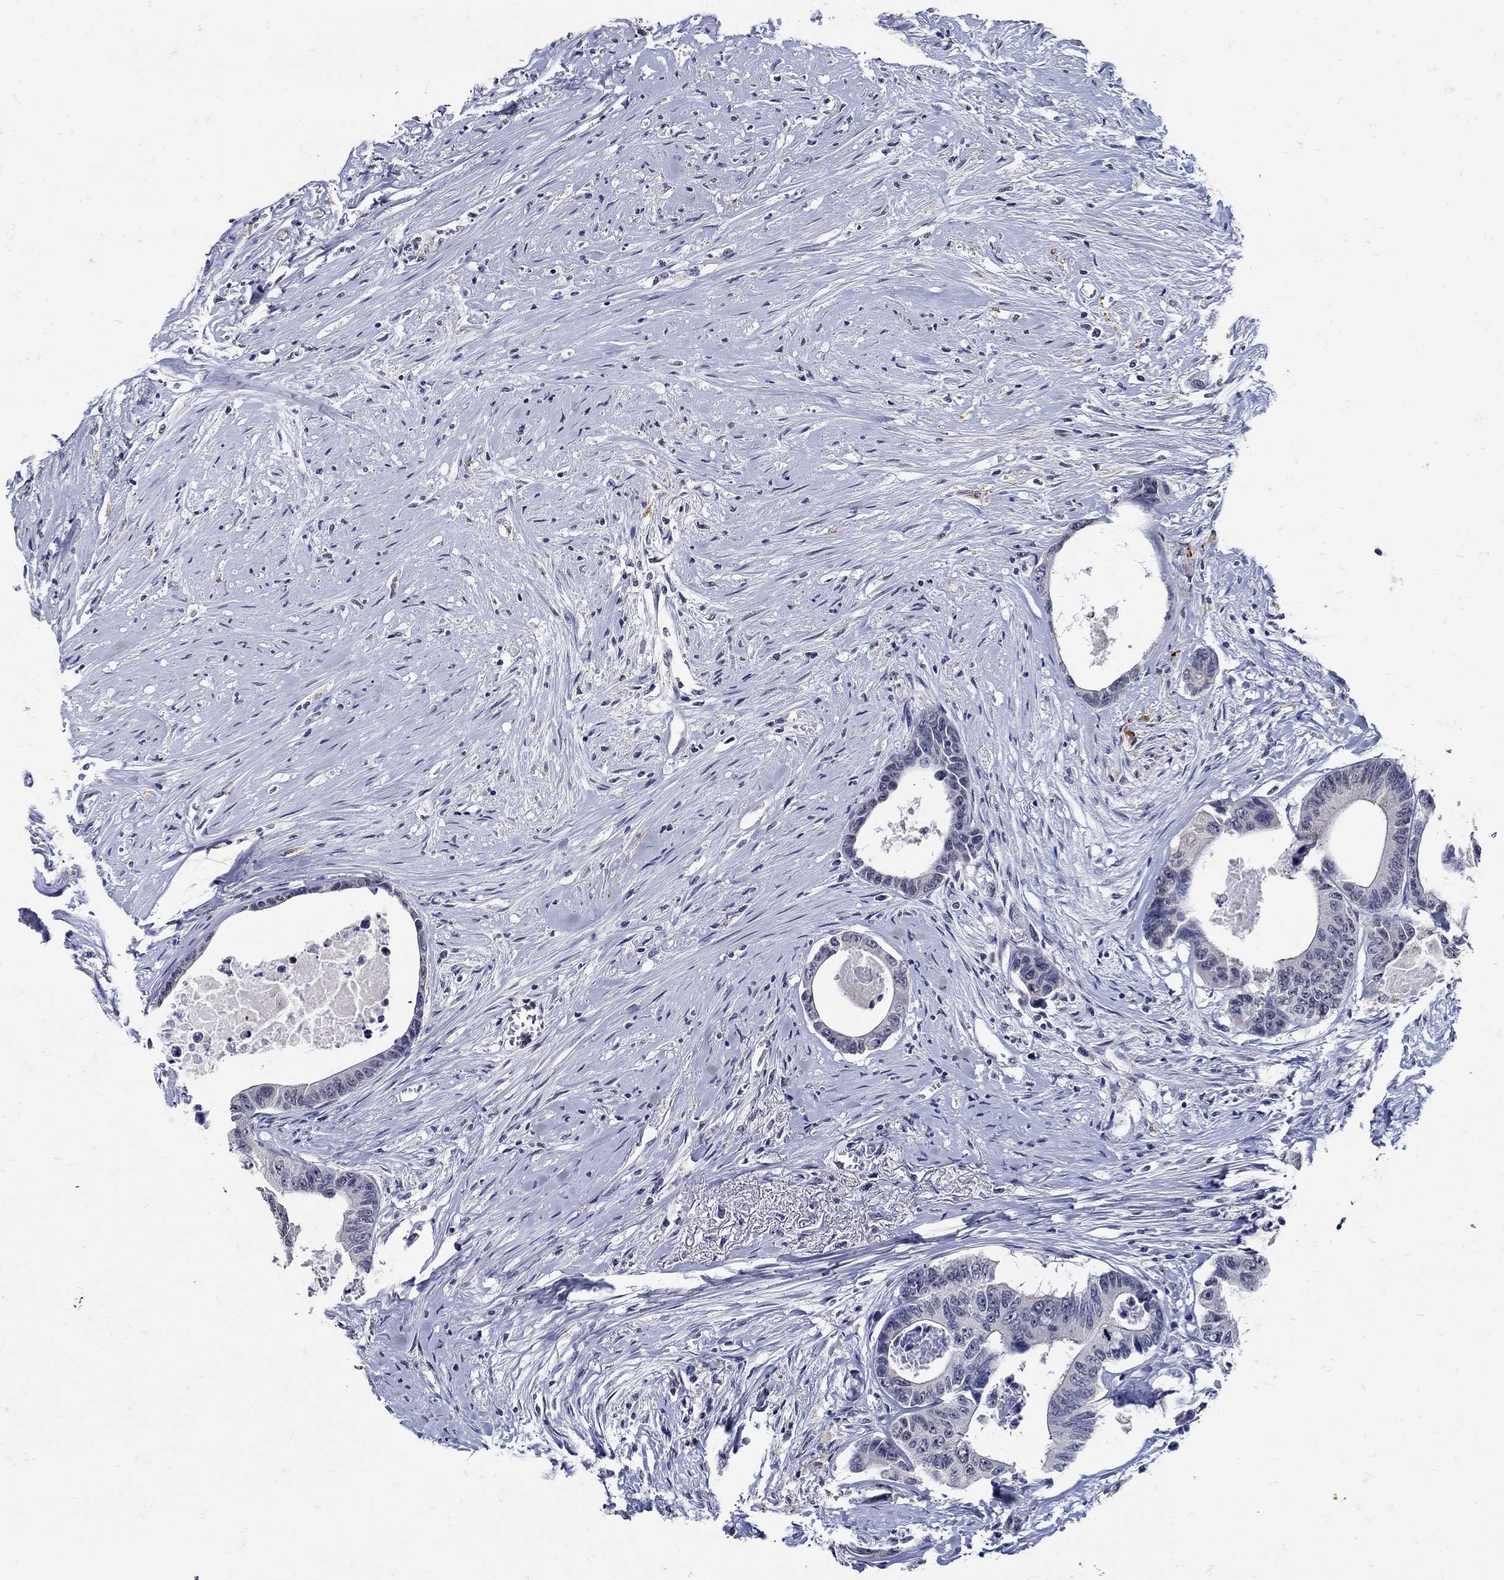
{"staining": {"intensity": "negative", "quantity": "none", "location": "none"}, "tissue": "colorectal cancer", "cell_type": "Tumor cells", "image_type": "cancer", "snomed": [{"axis": "morphology", "description": "Adenocarcinoma, NOS"}, {"axis": "topography", "description": "Rectum"}], "caption": "This is an IHC histopathology image of colorectal cancer. There is no expression in tumor cells.", "gene": "KCNN3", "patient": {"sex": "male", "age": 59}}